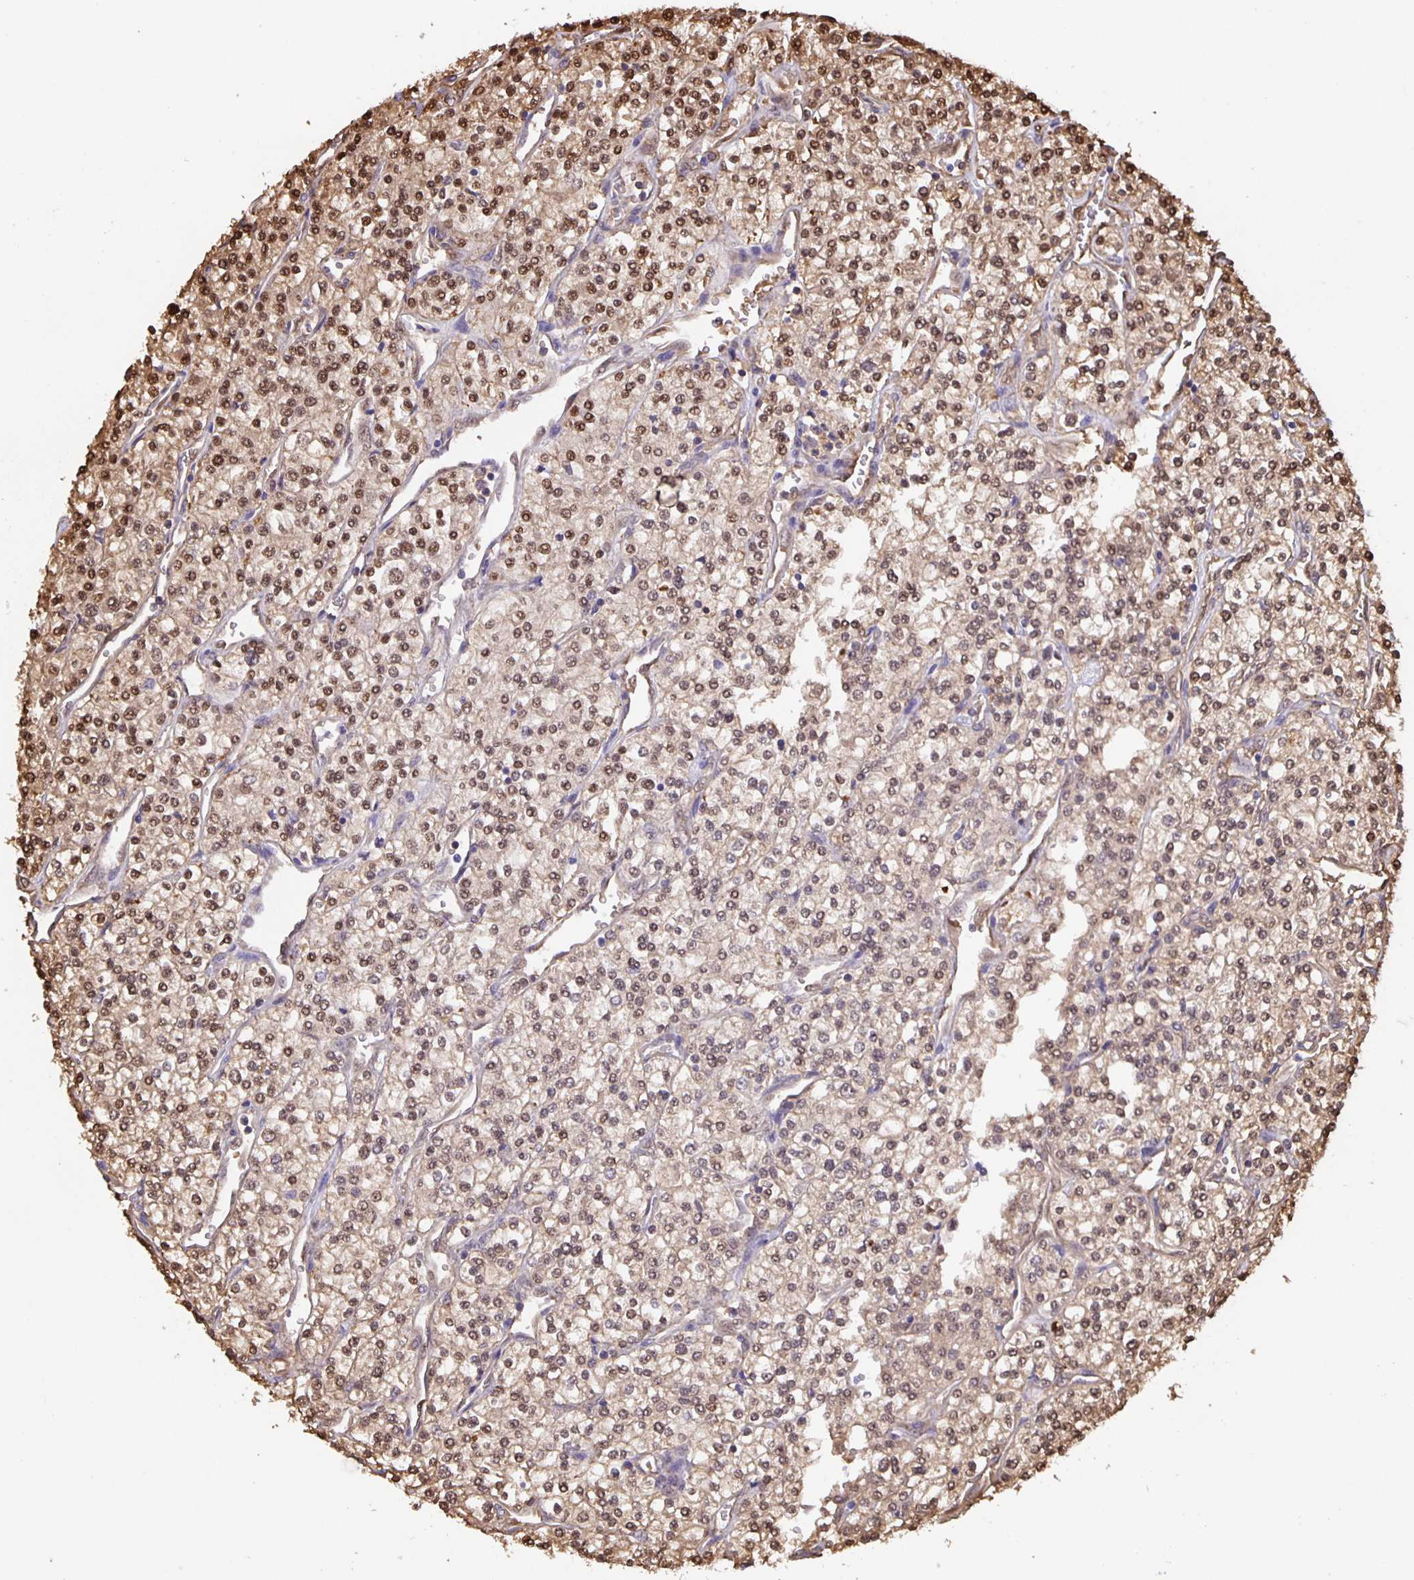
{"staining": {"intensity": "moderate", "quantity": ">75%", "location": "cytoplasmic/membranous,nuclear"}, "tissue": "renal cancer", "cell_type": "Tumor cells", "image_type": "cancer", "snomed": [{"axis": "morphology", "description": "Adenocarcinoma, NOS"}, {"axis": "topography", "description": "Kidney"}], "caption": "A histopathology image showing moderate cytoplasmic/membranous and nuclear staining in about >75% of tumor cells in renal cancer (adenocarcinoma), as visualized by brown immunohistochemical staining.", "gene": "MARCHF6", "patient": {"sex": "male", "age": 80}}